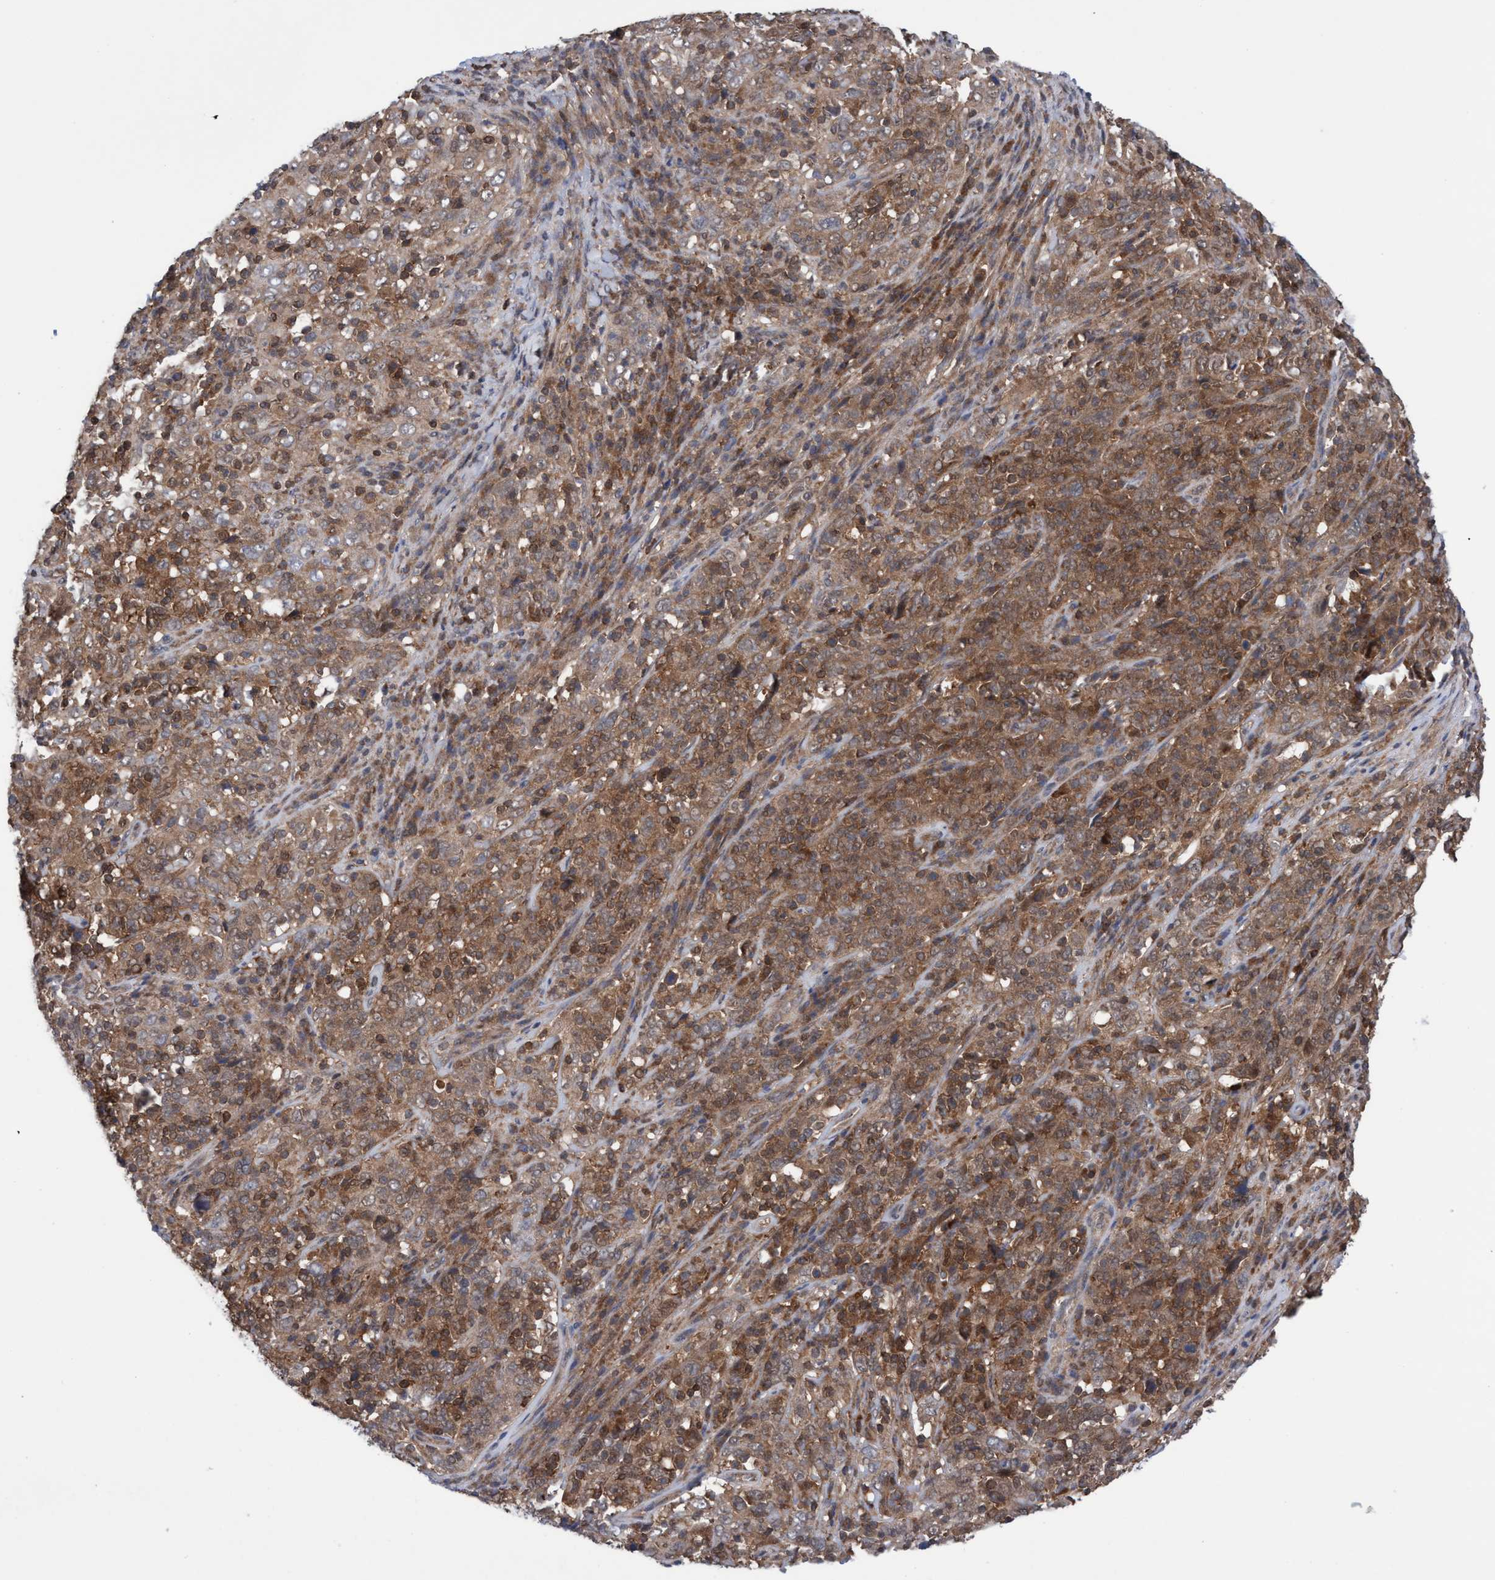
{"staining": {"intensity": "moderate", "quantity": ">75%", "location": "cytoplasmic/membranous"}, "tissue": "cervical cancer", "cell_type": "Tumor cells", "image_type": "cancer", "snomed": [{"axis": "morphology", "description": "Squamous cell carcinoma, NOS"}, {"axis": "topography", "description": "Cervix"}], "caption": "Cervical squamous cell carcinoma stained for a protein (brown) reveals moderate cytoplasmic/membranous positive positivity in approximately >75% of tumor cells.", "gene": "GLOD4", "patient": {"sex": "female", "age": 46}}